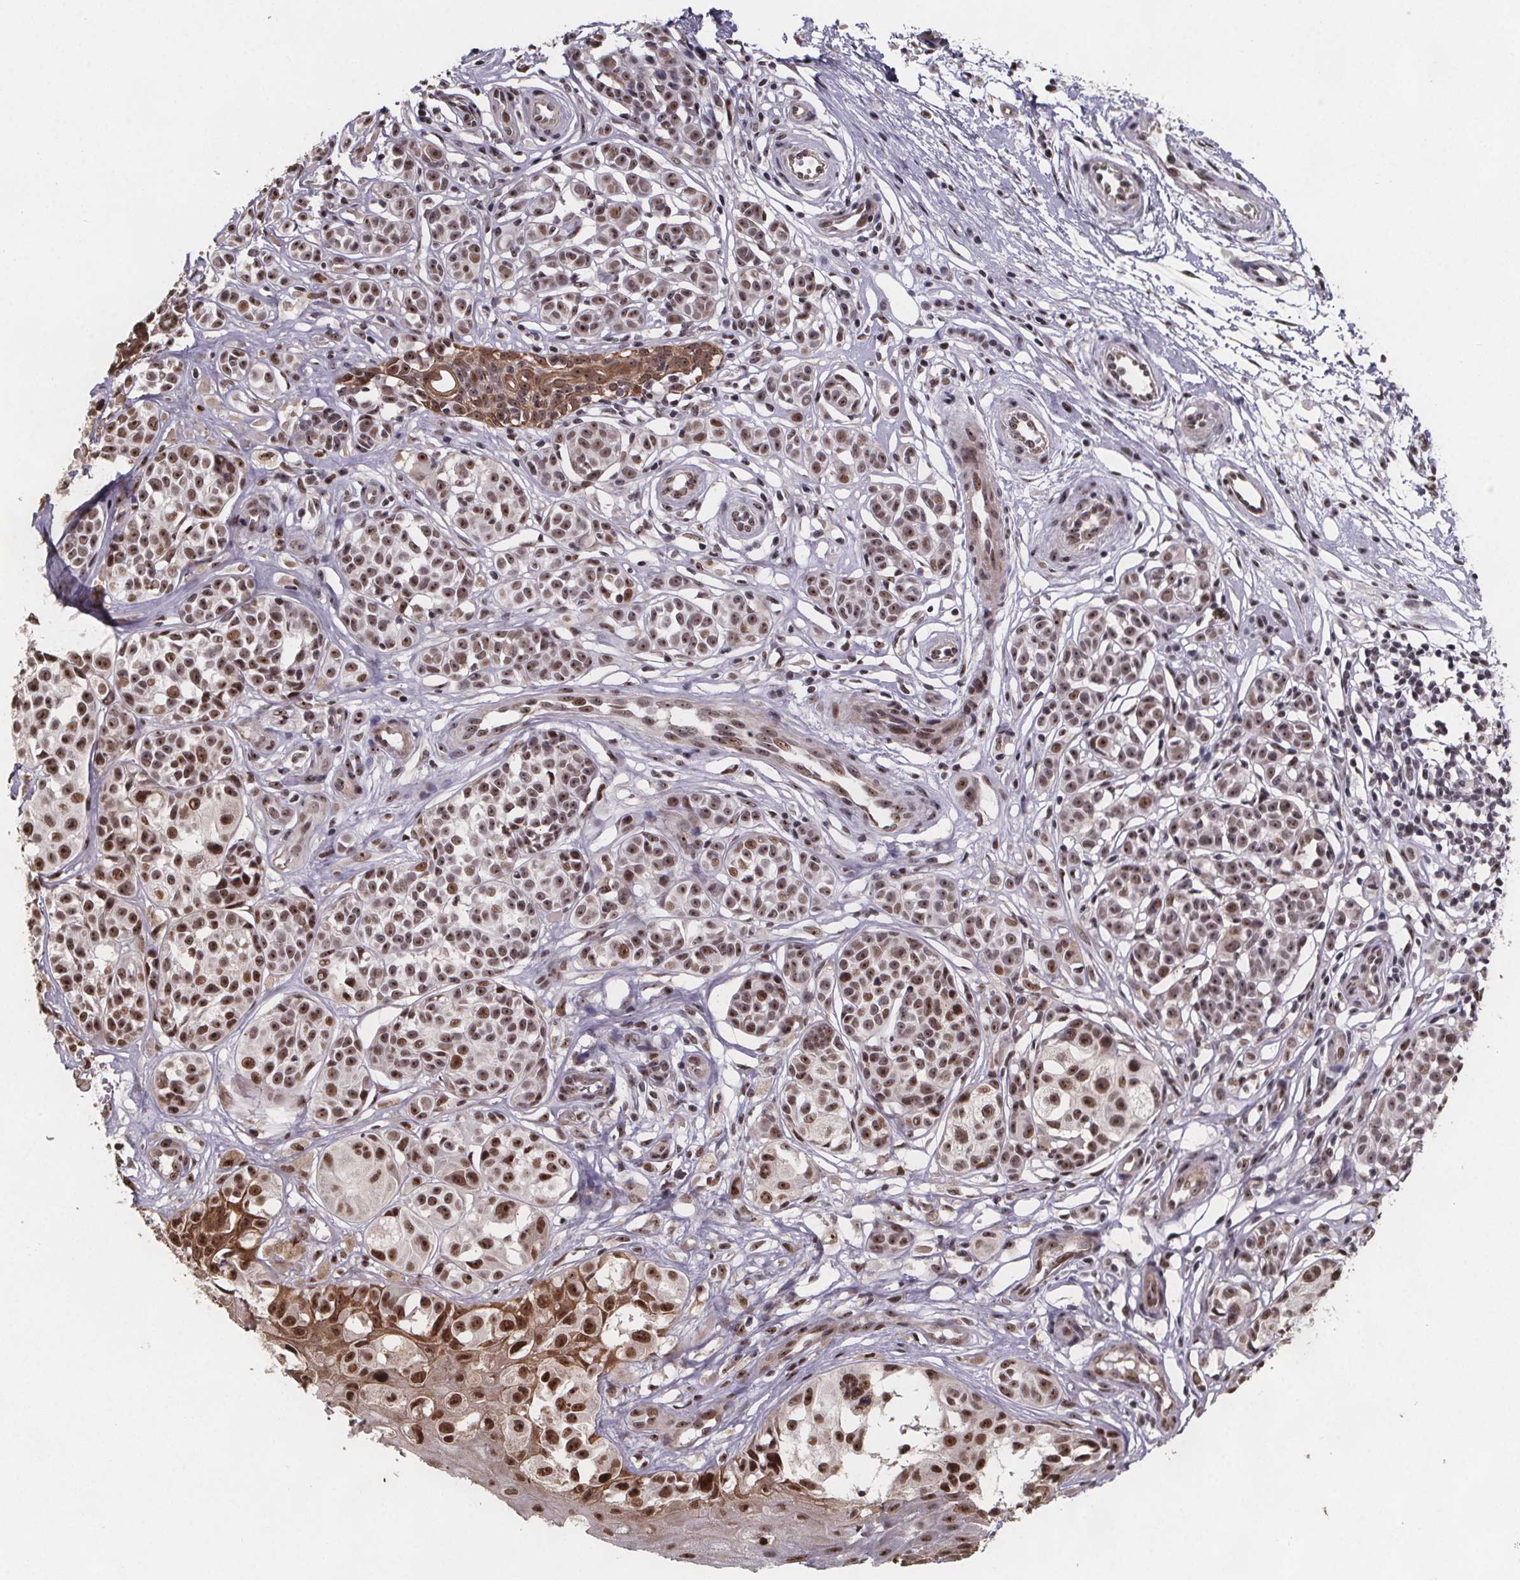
{"staining": {"intensity": "moderate", "quantity": ">75%", "location": "nuclear"}, "tissue": "melanoma", "cell_type": "Tumor cells", "image_type": "cancer", "snomed": [{"axis": "morphology", "description": "Malignant melanoma, NOS"}, {"axis": "topography", "description": "Skin"}], "caption": "Approximately >75% of tumor cells in human malignant melanoma demonstrate moderate nuclear protein expression as visualized by brown immunohistochemical staining.", "gene": "U2SURP", "patient": {"sex": "female", "age": 90}}